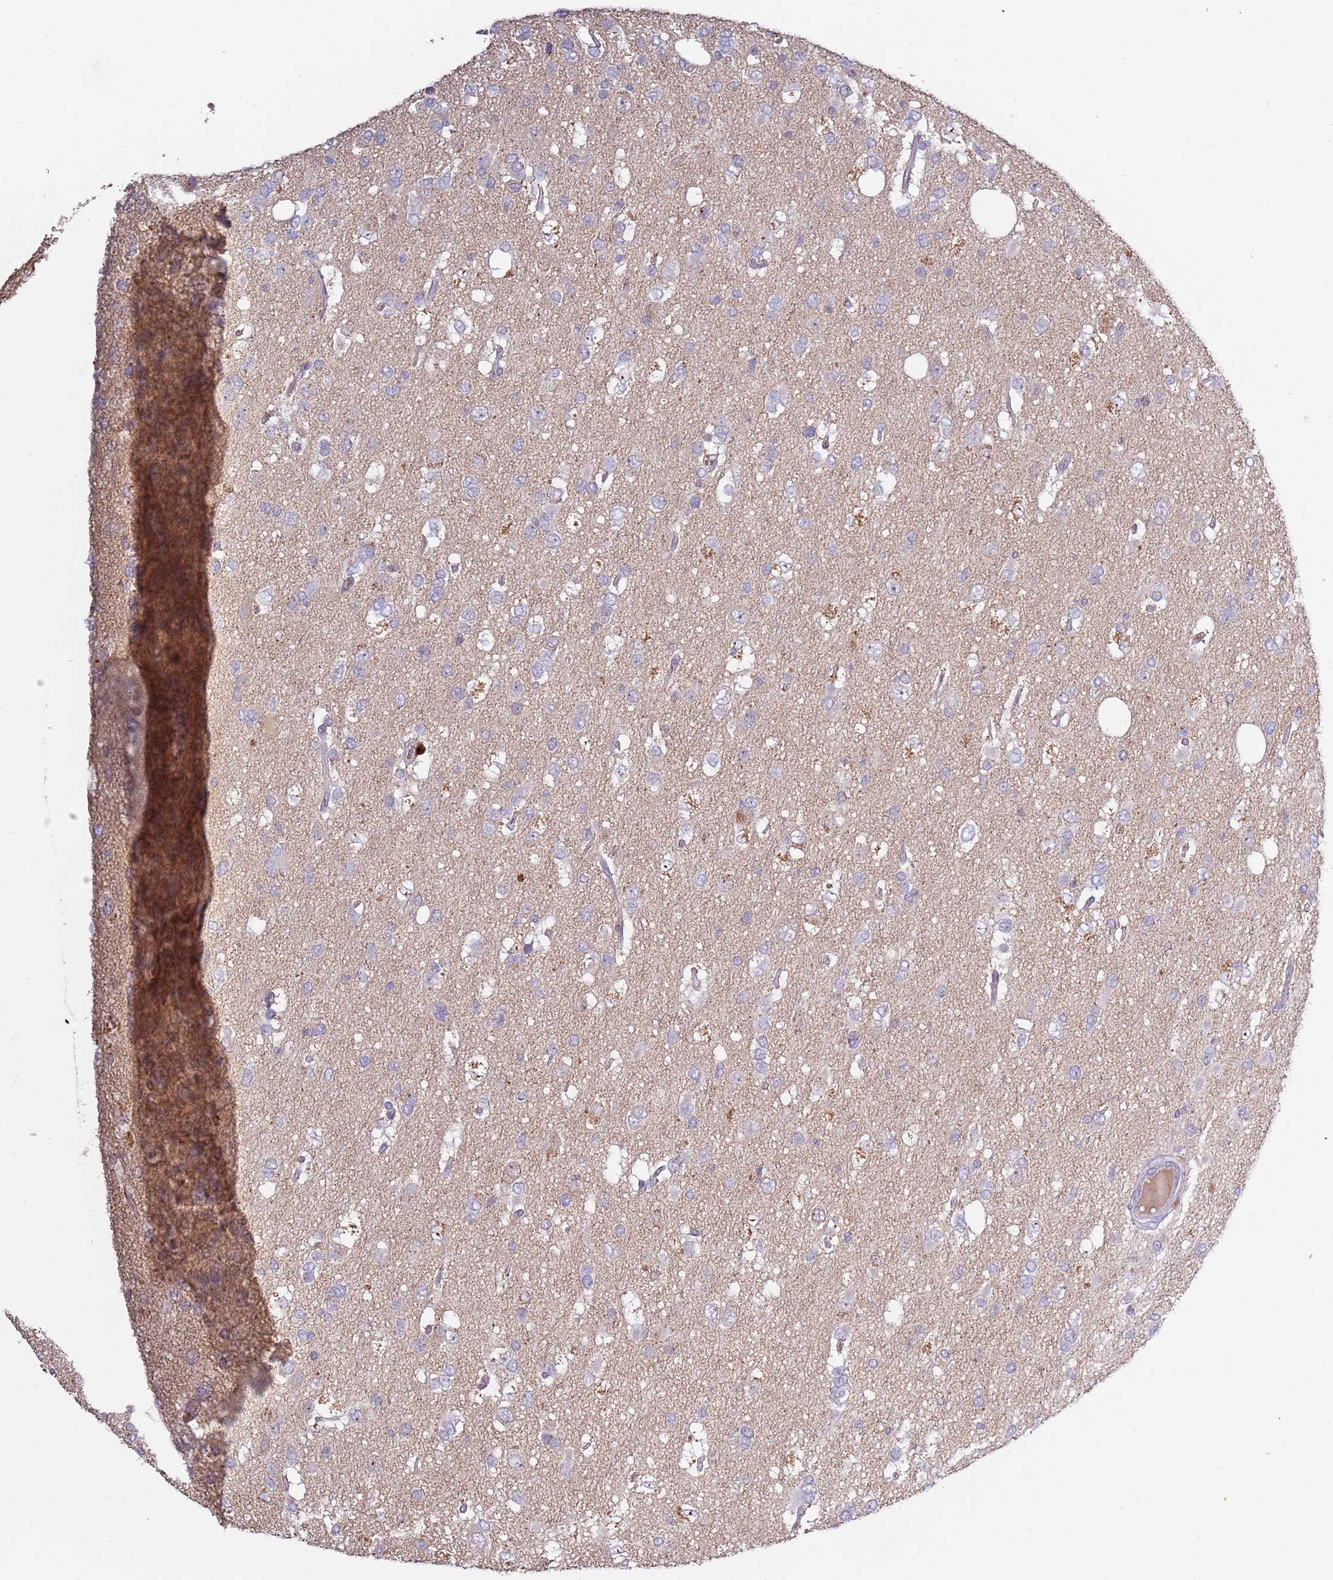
{"staining": {"intensity": "negative", "quantity": "none", "location": "none"}, "tissue": "glioma", "cell_type": "Tumor cells", "image_type": "cancer", "snomed": [{"axis": "morphology", "description": "Glioma, malignant, High grade"}, {"axis": "topography", "description": "Brain"}], "caption": "Tumor cells are negative for brown protein staining in high-grade glioma (malignant).", "gene": "SYS1", "patient": {"sex": "male", "age": 53}}